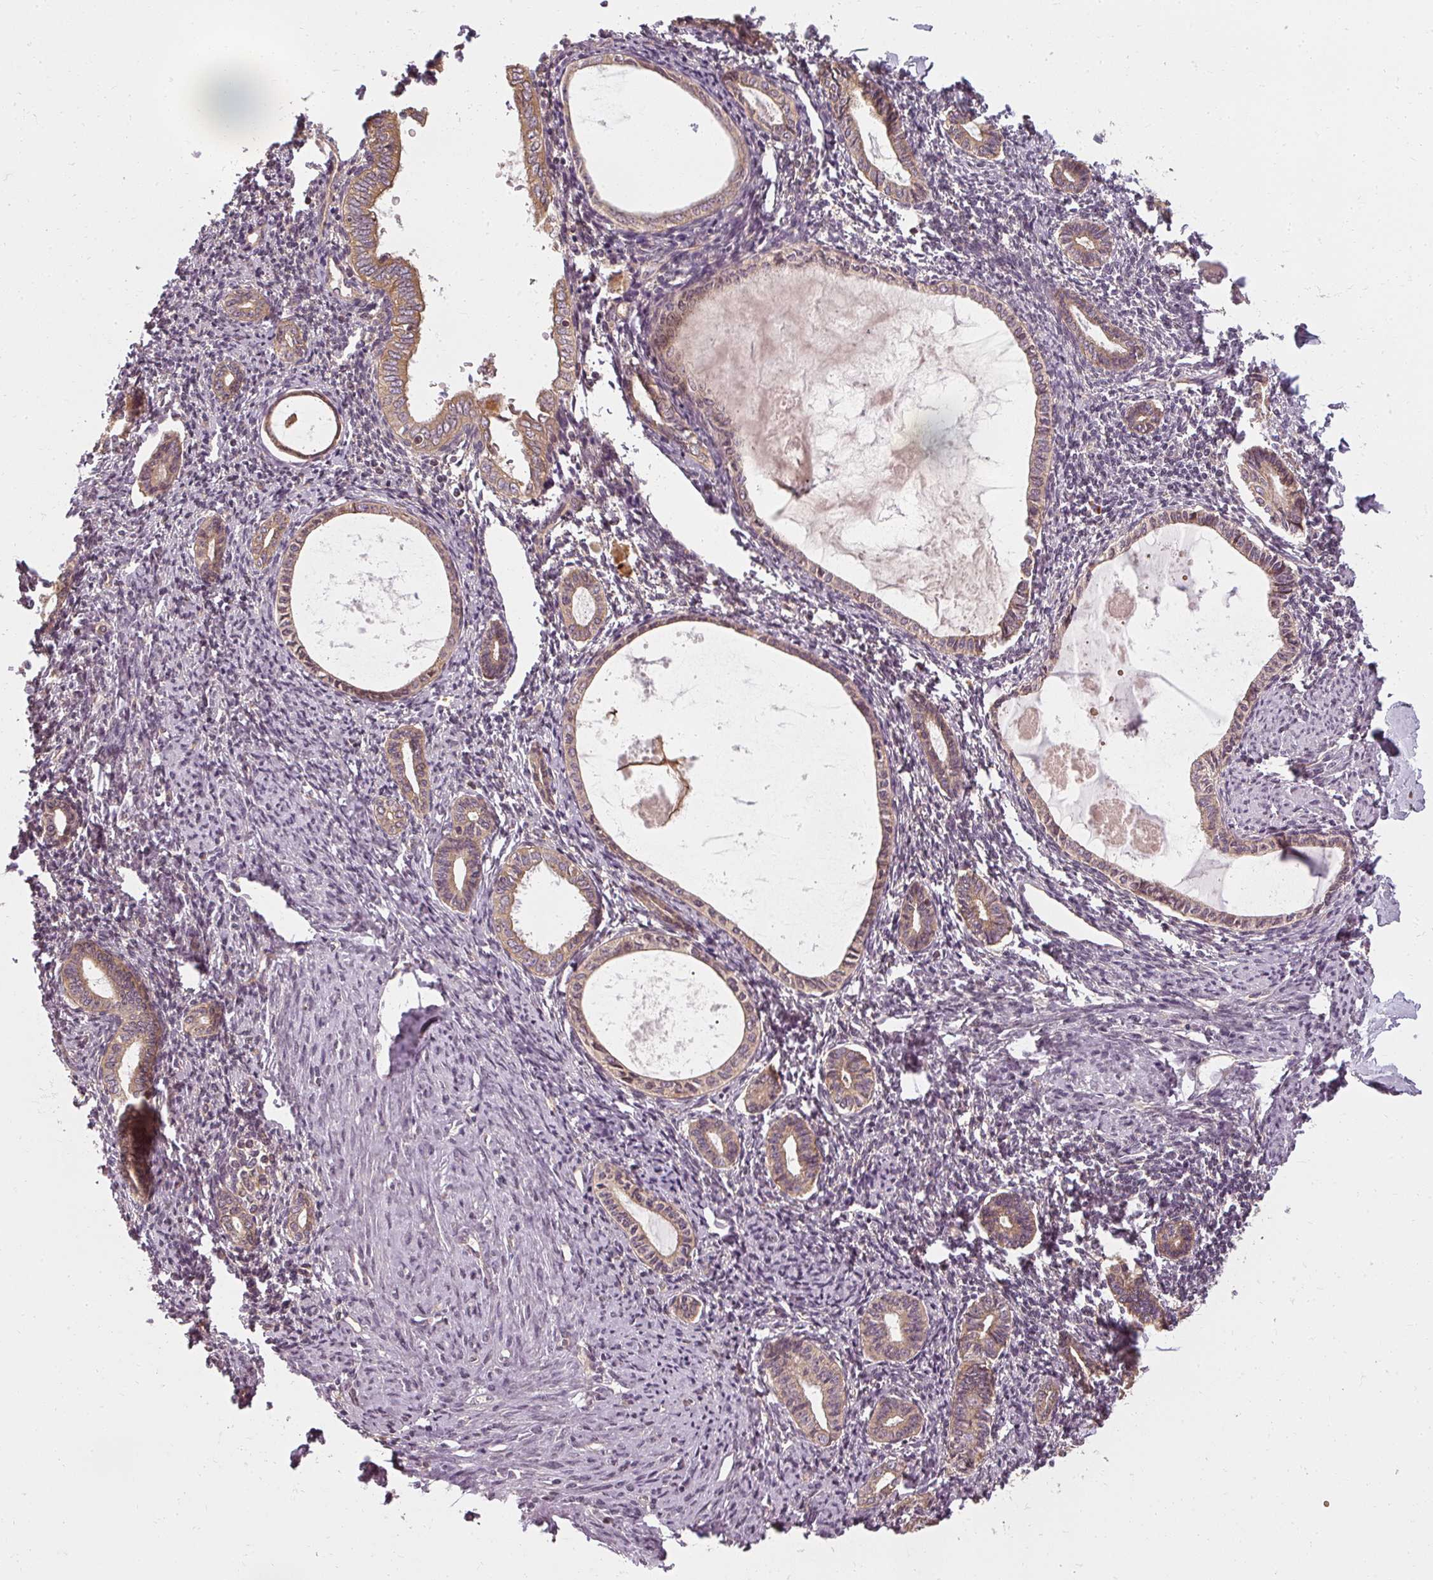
{"staining": {"intensity": "moderate", "quantity": ">75%", "location": "cytoplasmic/membranous"}, "tissue": "endometrium", "cell_type": "Cells in endometrial stroma", "image_type": "normal", "snomed": [{"axis": "morphology", "description": "Normal tissue, NOS"}, {"axis": "topography", "description": "Endometrium"}], "caption": "Endometrium stained with a brown dye shows moderate cytoplasmic/membranous positive positivity in approximately >75% of cells in endometrial stroma.", "gene": "RPL24", "patient": {"sex": "female", "age": 63}}